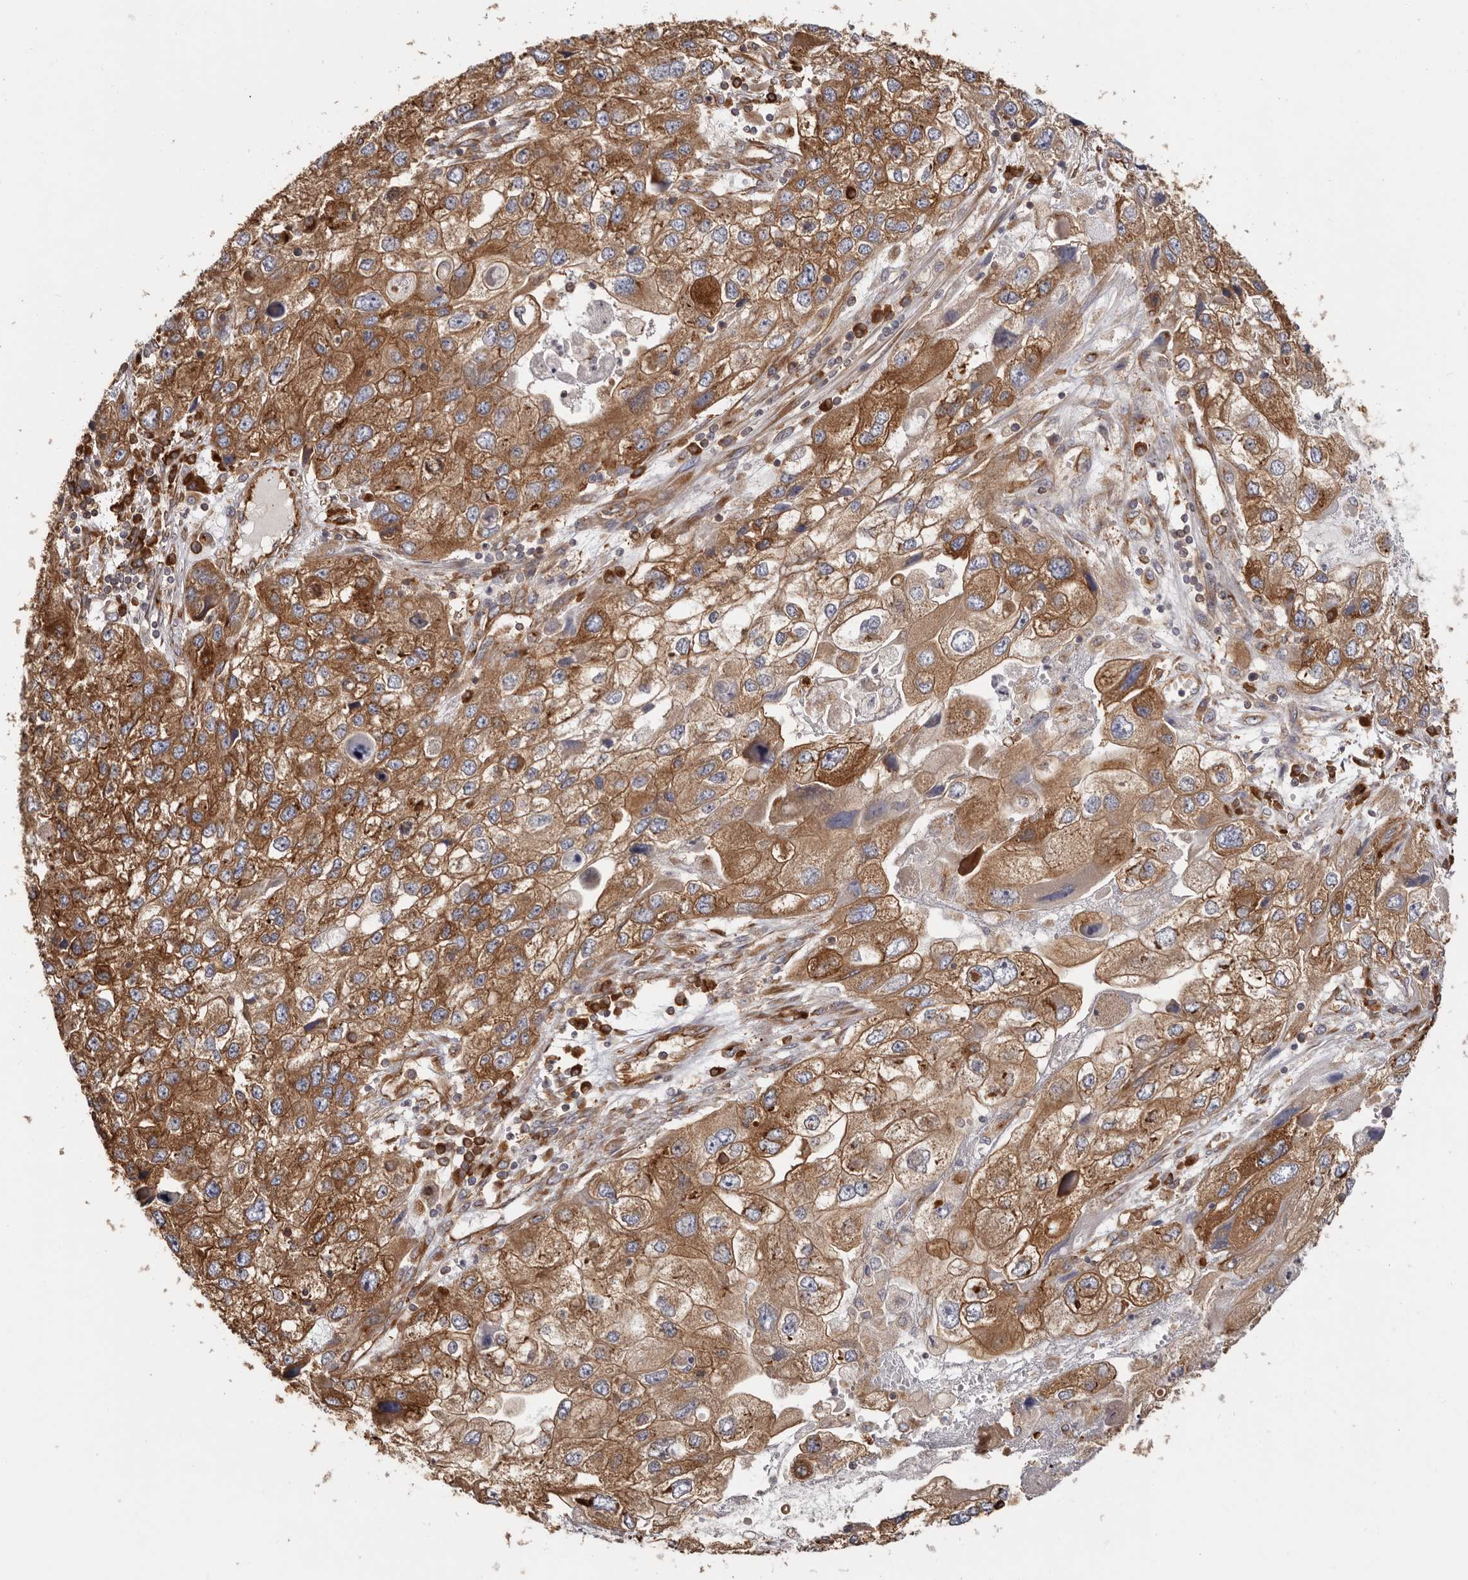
{"staining": {"intensity": "strong", "quantity": ">75%", "location": "cytoplasmic/membranous"}, "tissue": "endometrial cancer", "cell_type": "Tumor cells", "image_type": "cancer", "snomed": [{"axis": "morphology", "description": "Adenocarcinoma, NOS"}, {"axis": "topography", "description": "Endometrium"}], "caption": "Immunohistochemistry (IHC) of human adenocarcinoma (endometrial) displays high levels of strong cytoplasmic/membranous positivity in approximately >75% of tumor cells.", "gene": "EPRS1", "patient": {"sex": "female", "age": 49}}